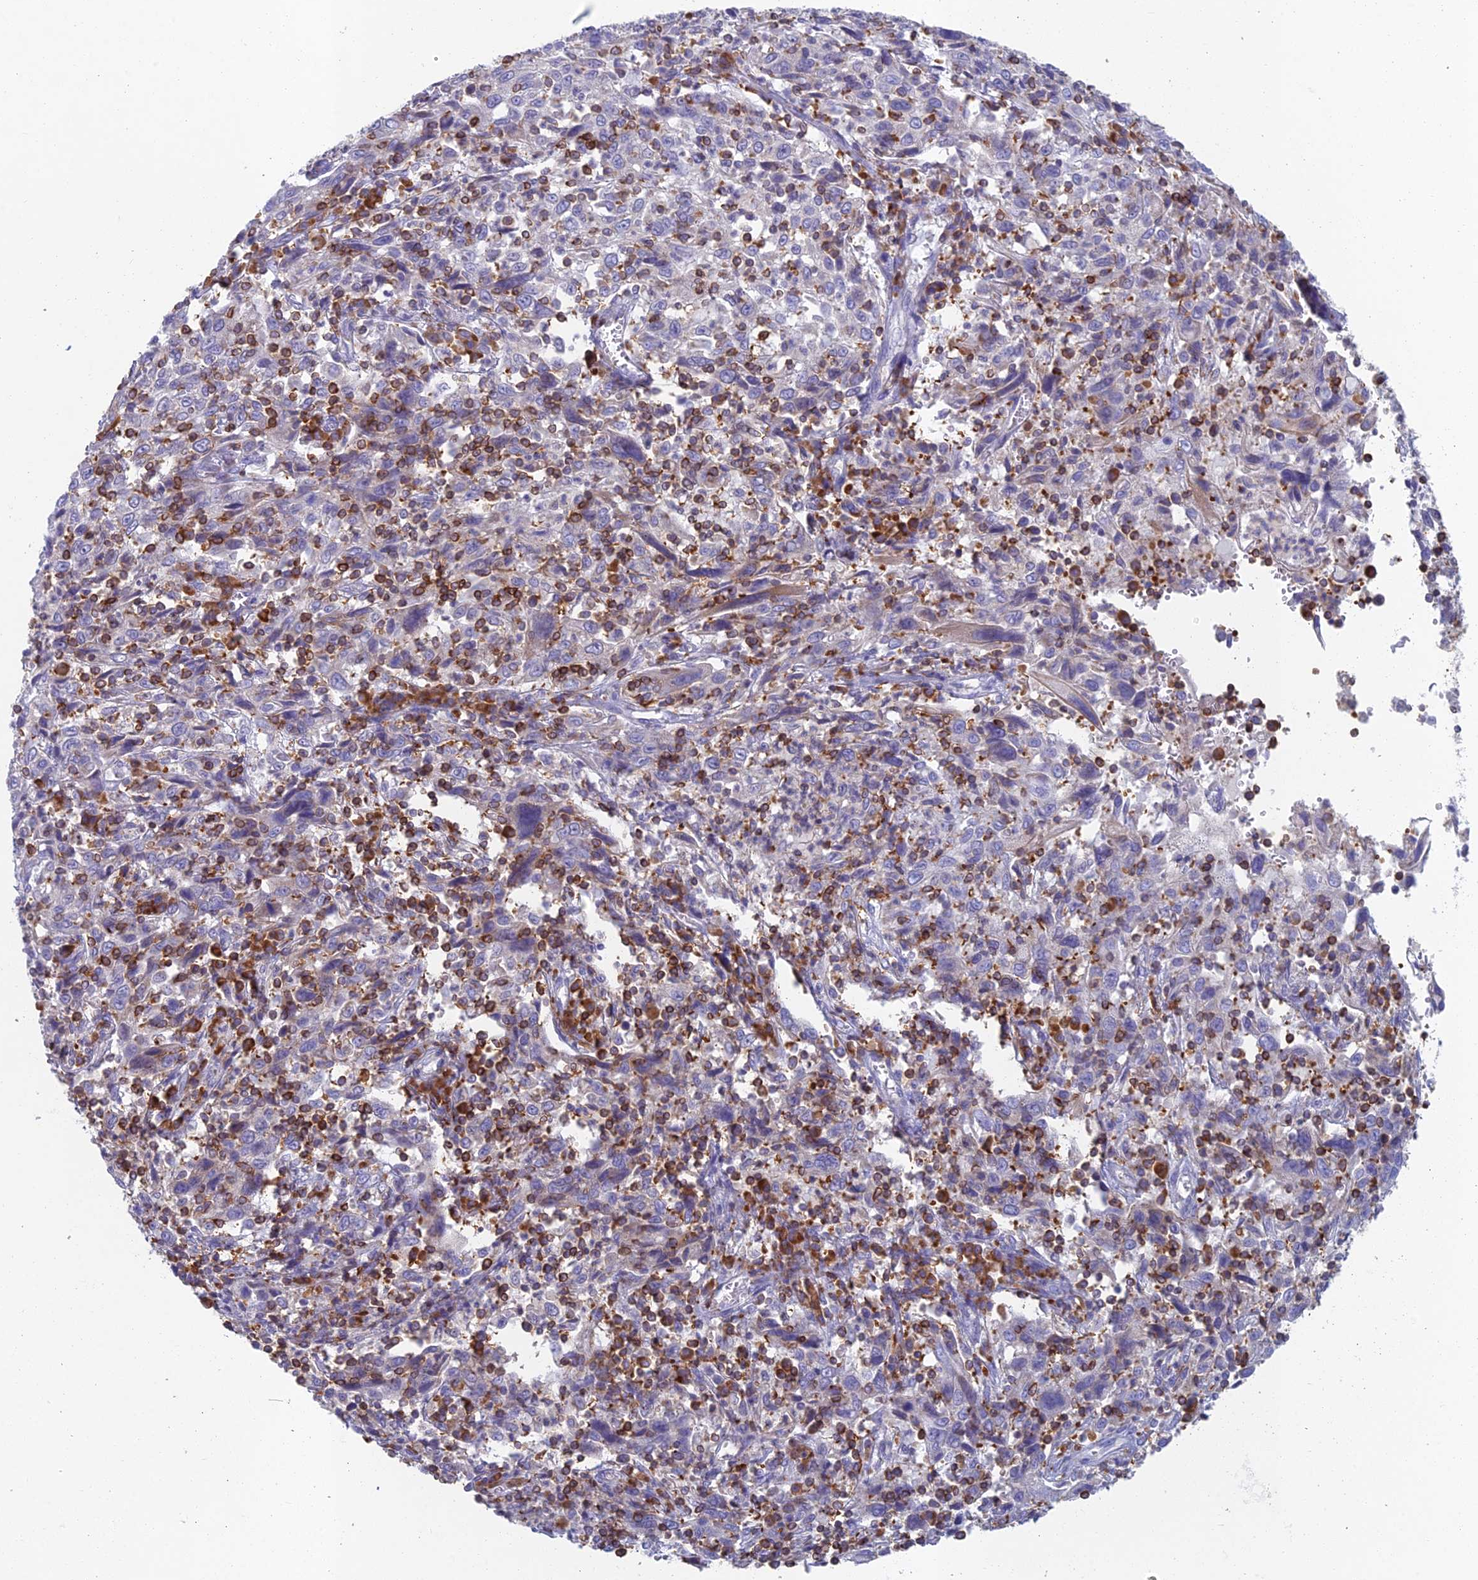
{"staining": {"intensity": "negative", "quantity": "none", "location": "none"}, "tissue": "cervical cancer", "cell_type": "Tumor cells", "image_type": "cancer", "snomed": [{"axis": "morphology", "description": "Squamous cell carcinoma, NOS"}, {"axis": "topography", "description": "Cervix"}], "caption": "An immunohistochemistry photomicrograph of cervical cancer (squamous cell carcinoma) is shown. There is no staining in tumor cells of cervical cancer (squamous cell carcinoma).", "gene": "ABI3BP", "patient": {"sex": "female", "age": 46}}